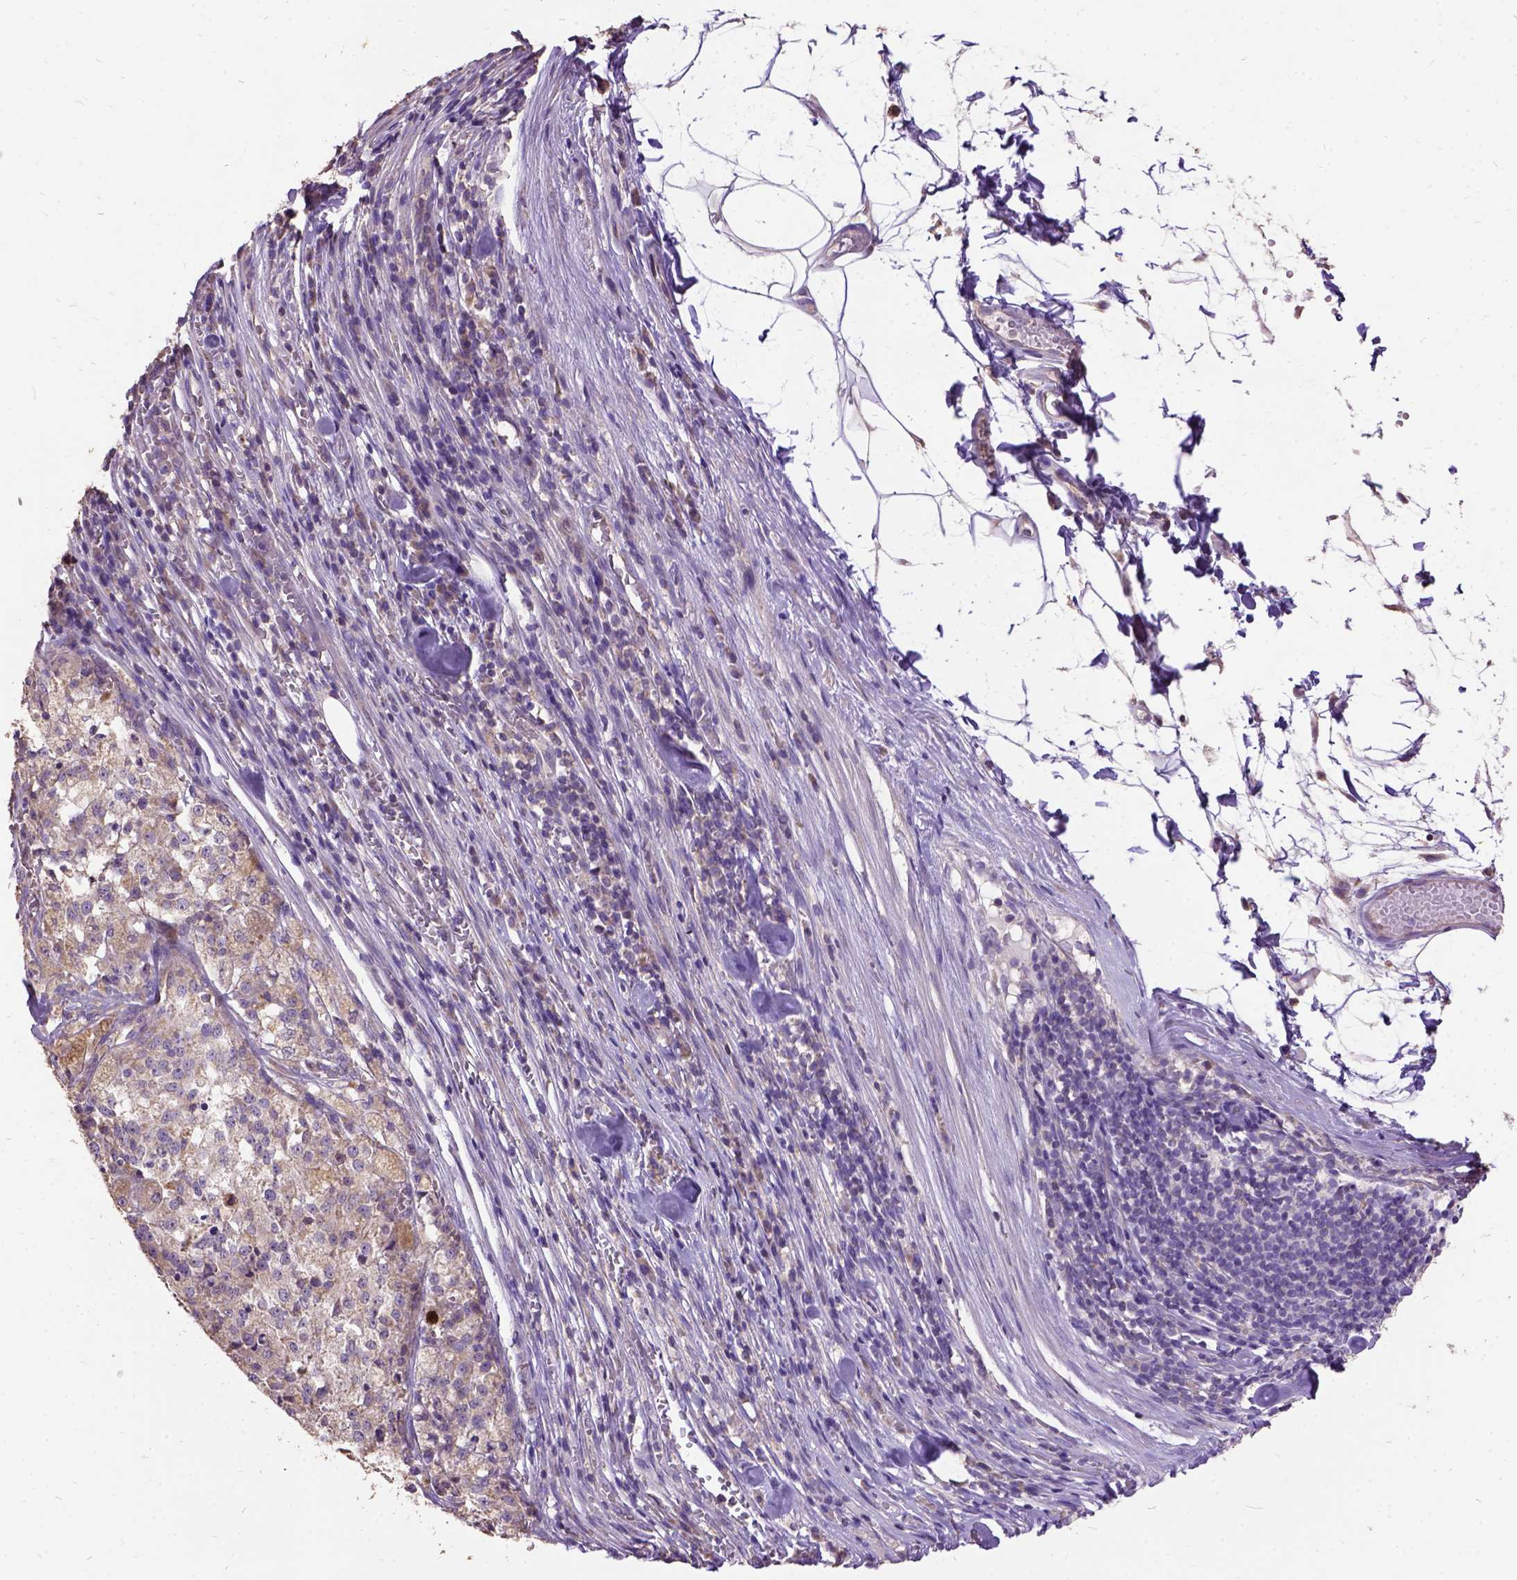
{"staining": {"intensity": "weak", "quantity": "25%-75%", "location": "cytoplasmic/membranous"}, "tissue": "melanoma", "cell_type": "Tumor cells", "image_type": "cancer", "snomed": [{"axis": "morphology", "description": "Malignant melanoma, Metastatic site"}, {"axis": "topography", "description": "Lymph node"}], "caption": "This is an image of IHC staining of malignant melanoma (metastatic site), which shows weak expression in the cytoplasmic/membranous of tumor cells.", "gene": "DQX1", "patient": {"sex": "female", "age": 64}}